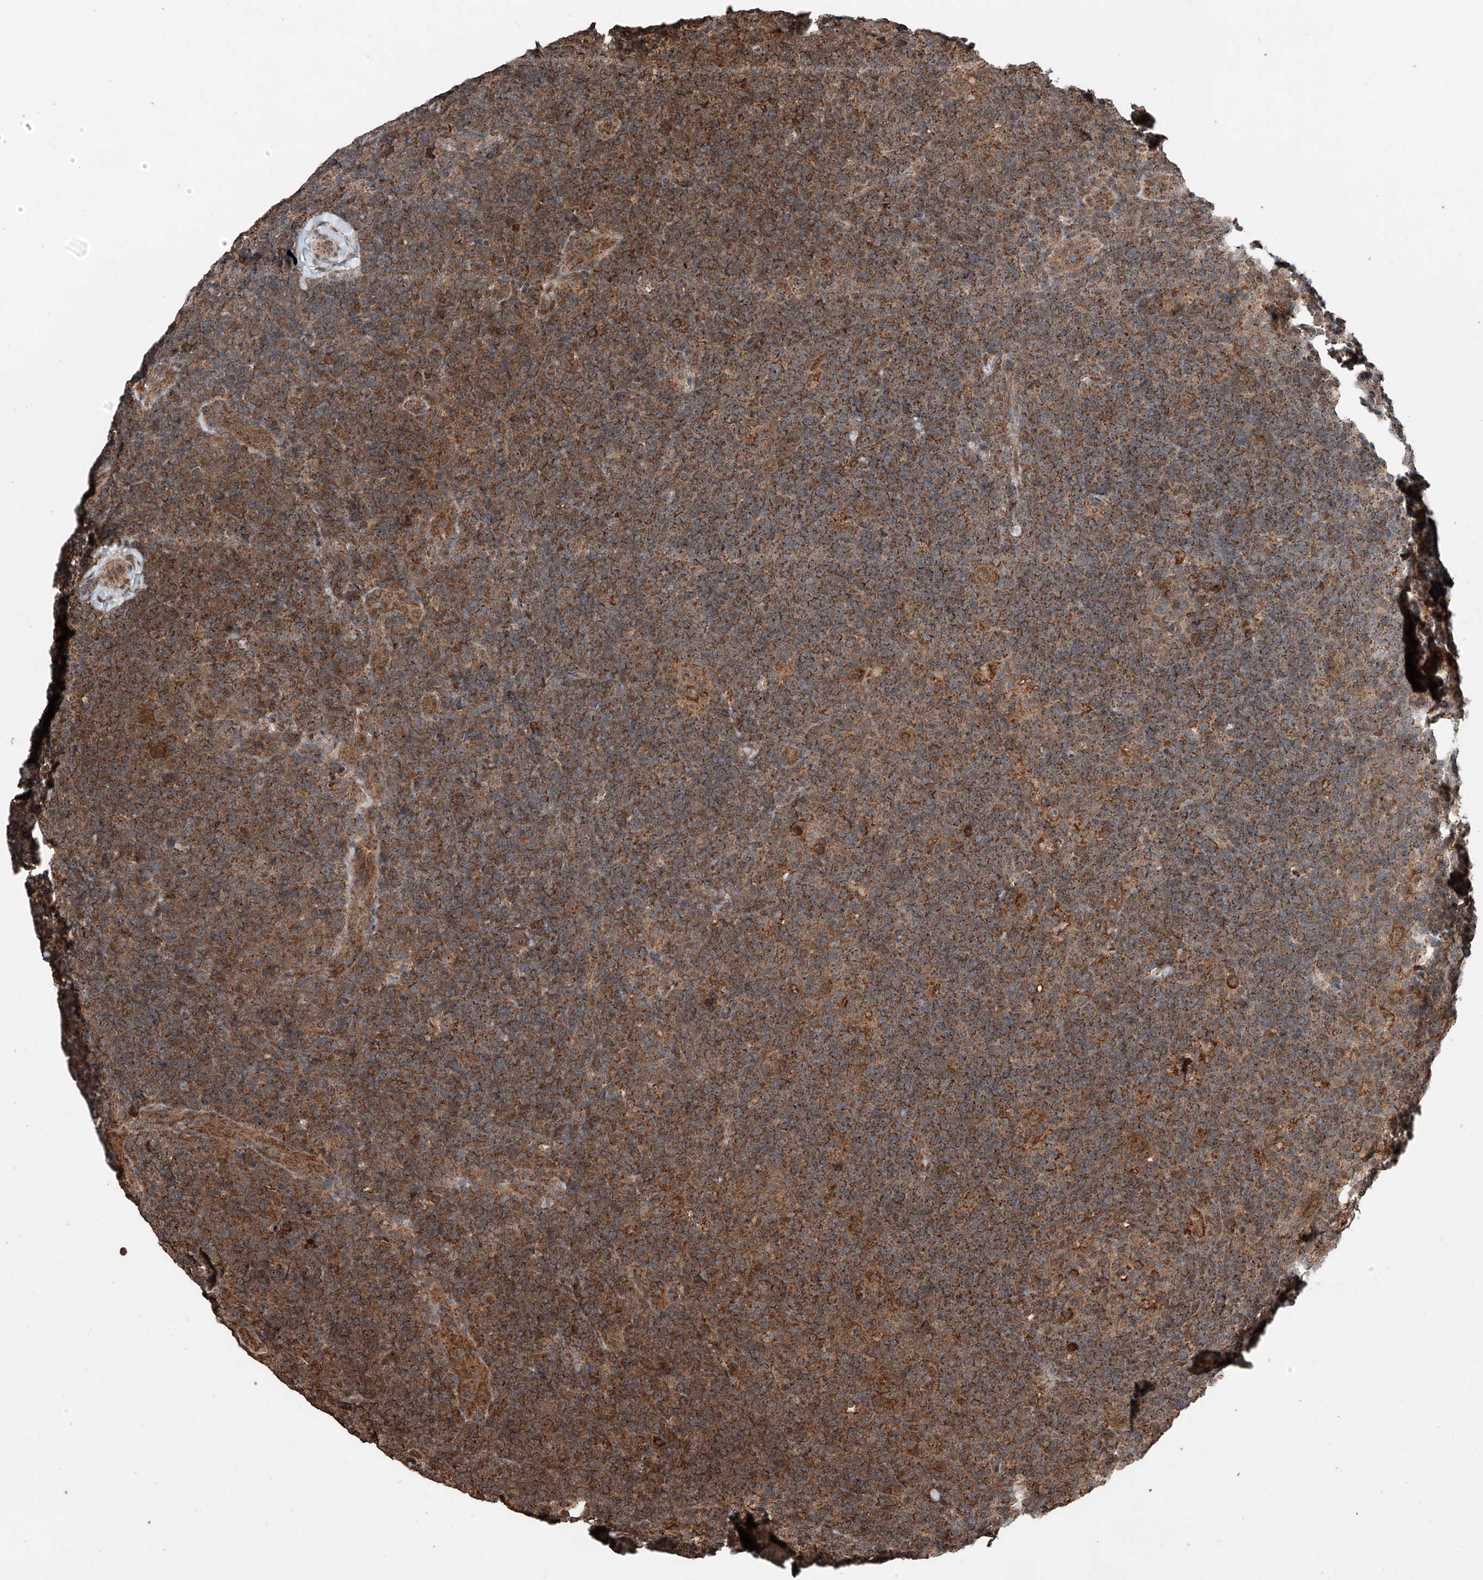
{"staining": {"intensity": "moderate", "quantity": ">75%", "location": "cytoplasmic/membranous"}, "tissue": "lymphoma", "cell_type": "Tumor cells", "image_type": "cancer", "snomed": [{"axis": "morphology", "description": "Hodgkin's disease, NOS"}, {"axis": "topography", "description": "Lymph node"}], "caption": "Approximately >75% of tumor cells in human Hodgkin's disease show moderate cytoplasmic/membranous protein staining as visualized by brown immunohistochemical staining.", "gene": "ZNF445", "patient": {"sex": "female", "age": 57}}